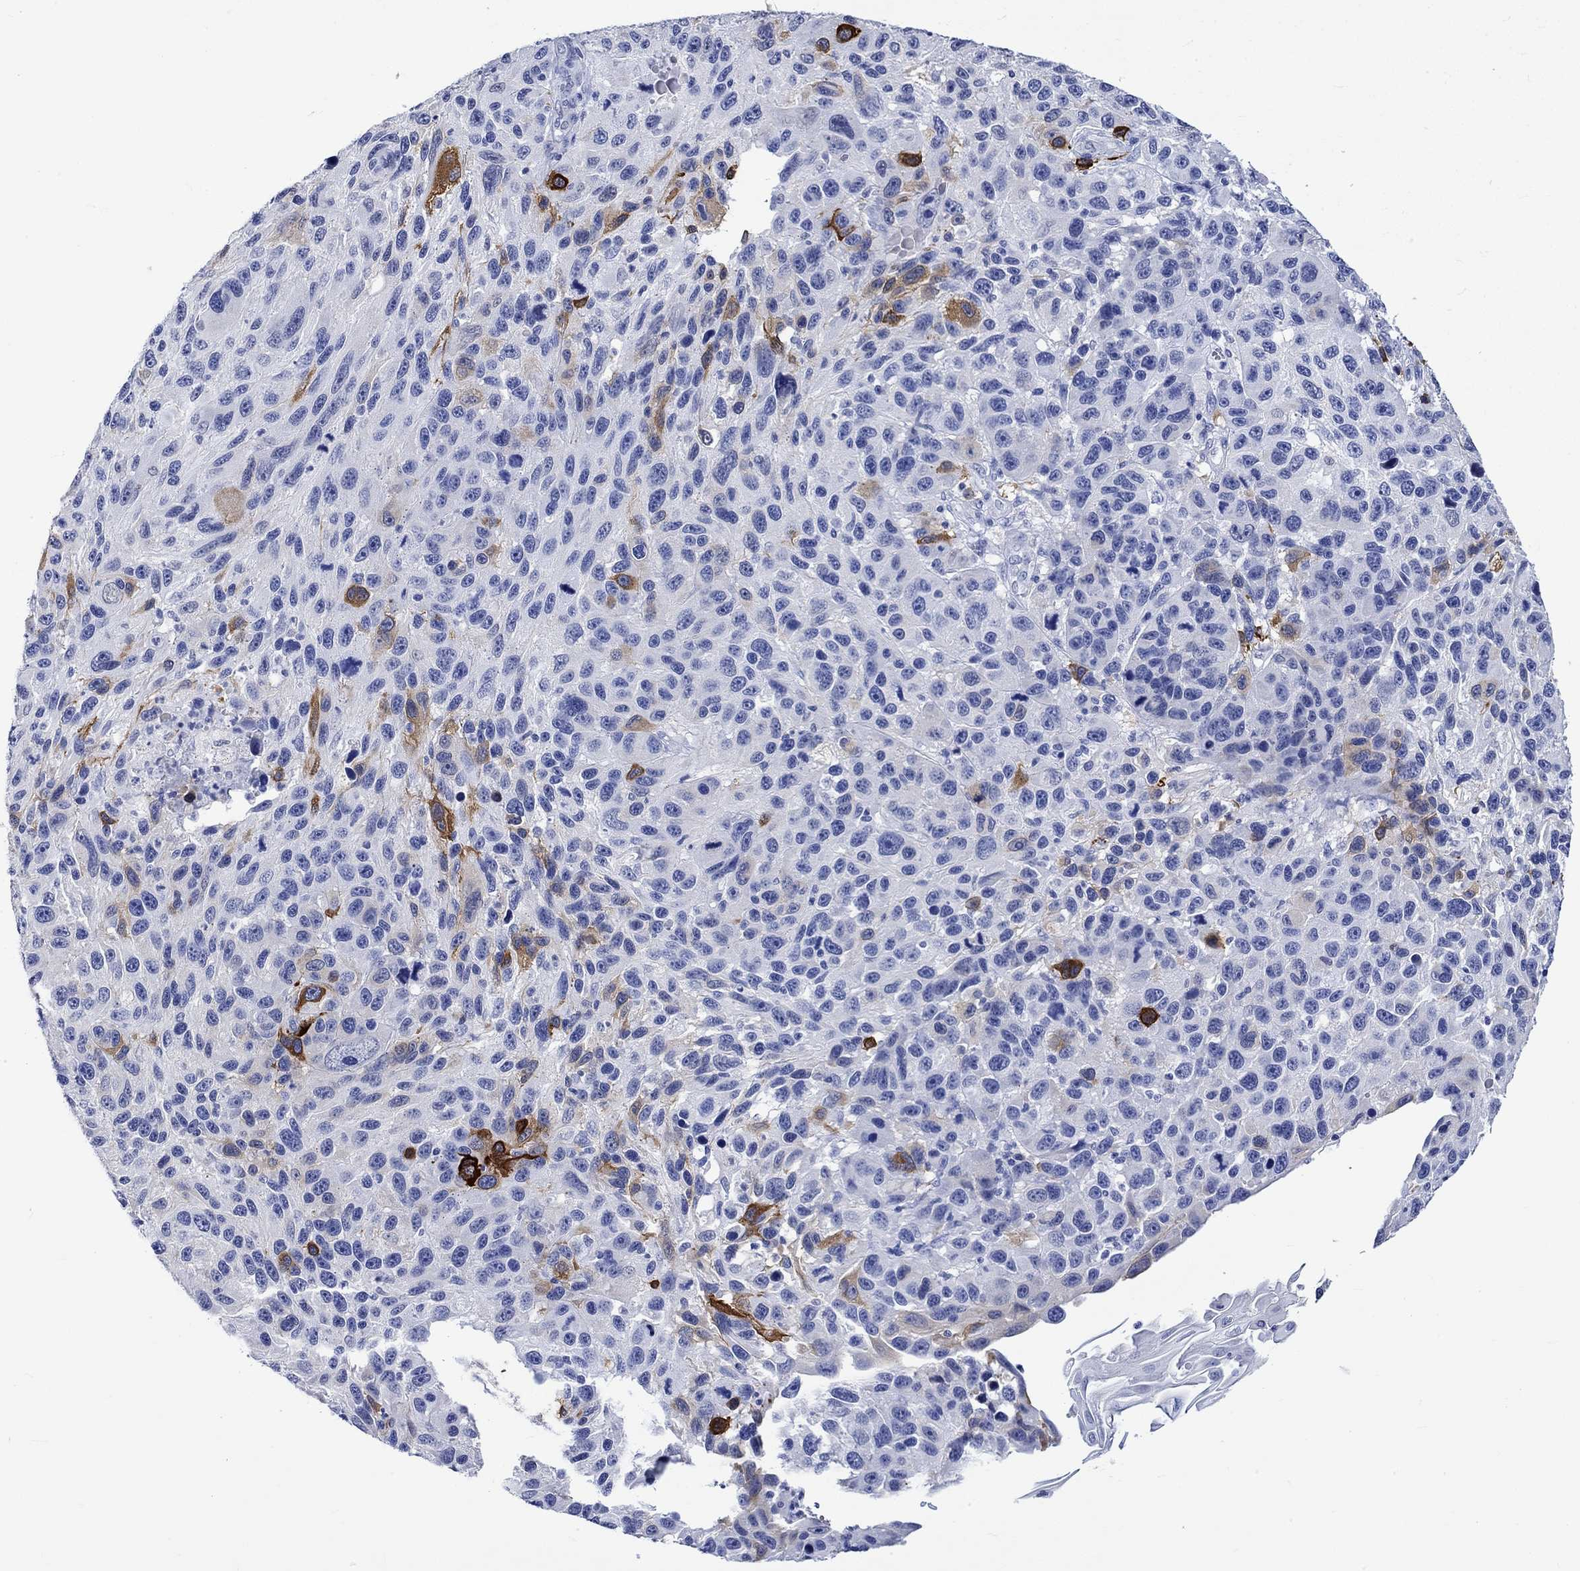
{"staining": {"intensity": "strong", "quantity": "<25%", "location": "cytoplasmic/membranous"}, "tissue": "melanoma", "cell_type": "Tumor cells", "image_type": "cancer", "snomed": [{"axis": "morphology", "description": "Malignant melanoma, NOS"}, {"axis": "topography", "description": "Skin"}], "caption": "Melanoma was stained to show a protein in brown. There is medium levels of strong cytoplasmic/membranous positivity in about <25% of tumor cells. The staining is performed using DAB brown chromogen to label protein expression. The nuclei are counter-stained blue using hematoxylin.", "gene": "CRYAB", "patient": {"sex": "male", "age": 53}}